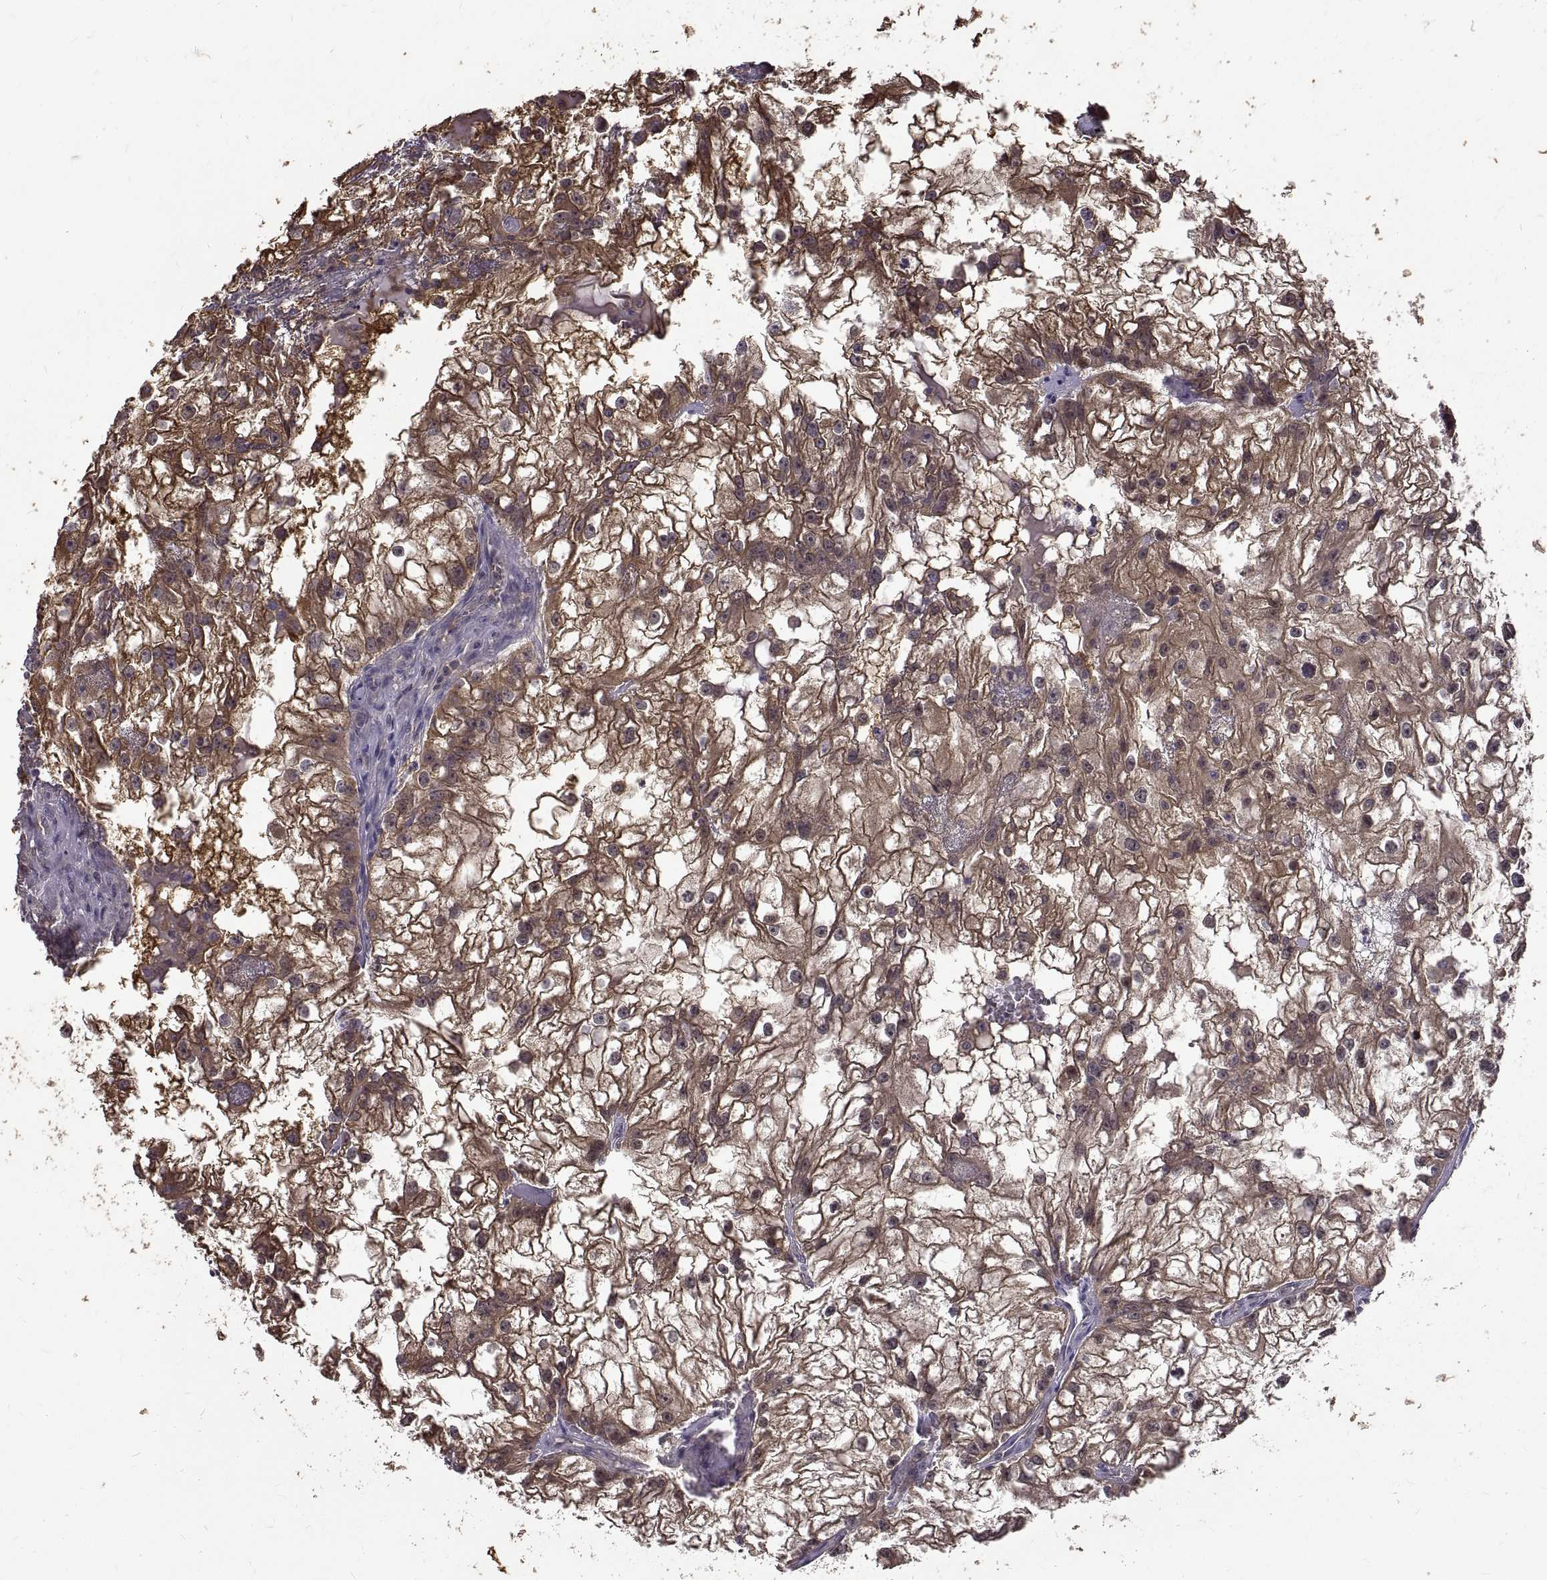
{"staining": {"intensity": "weak", "quantity": "25%-75%", "location": "cytoplasmic/membranous"}, "tissue": "renal cancer", "cell_type": "Tumor cells", "image_type": "cancer", "snomed": [{"axis": "morphology", "description": "Adenocarcinoma, NOS"}, {"axis": "topography", "description": "Kidney"}], "caption": "The immunohistochemical stain labels weak cytoplasmic/membranous expression in tumor cells of renal adenocarcinoma tissue.", "gene": "PEA15", "patient": {"sex": "male", "age": 59}}